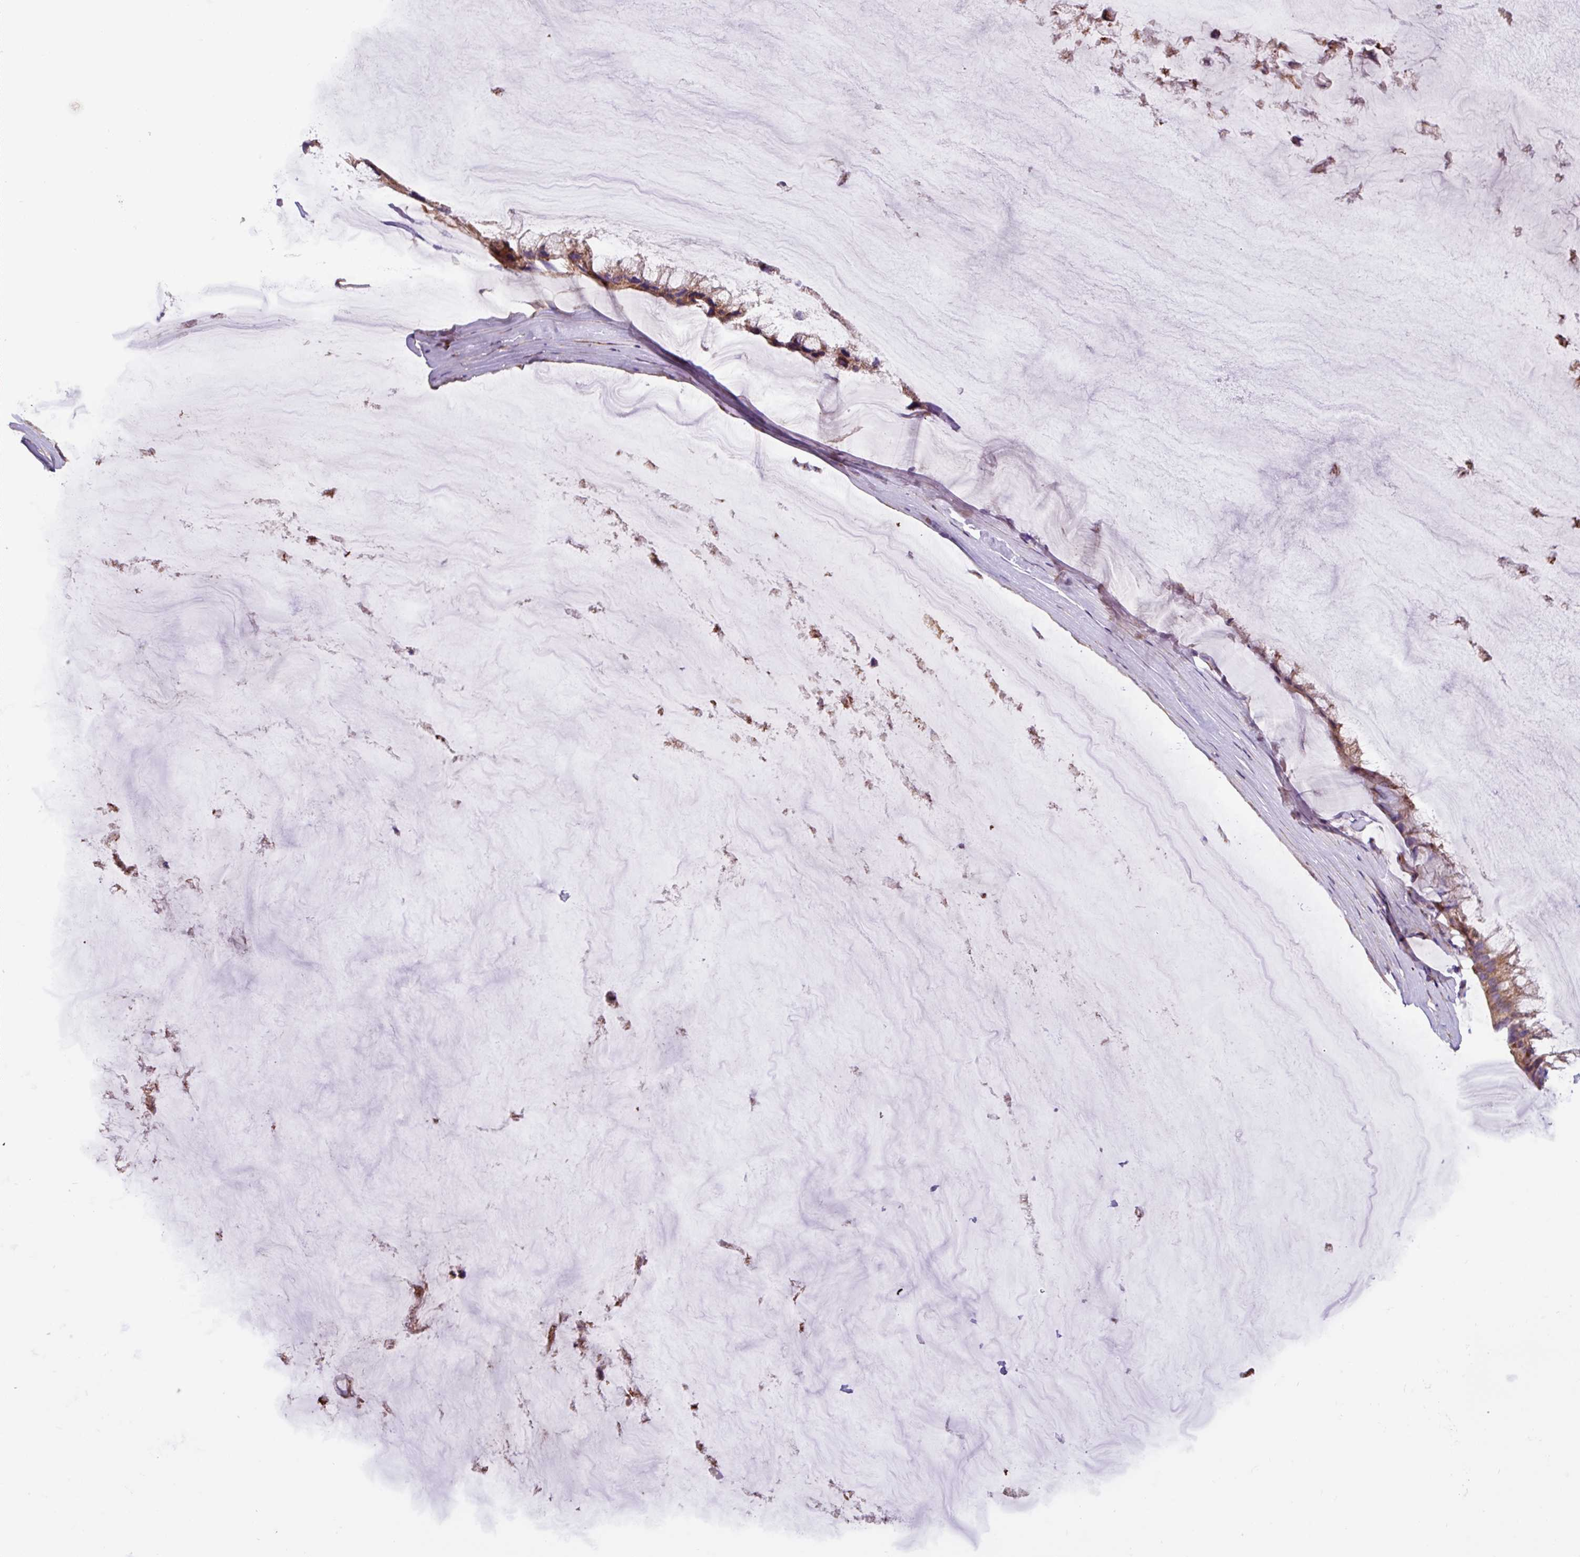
{"staining": {"intensity": "moderate", "quantity": ">75%", "location": "cytoplasmic/membranous"}, "tissue": "ovarian cancer", "cell_type": "Tumor cells", "image_type": "cancer", "snomed": [{"axis": "morphology", "description": "Cystadenocarcinoma, mucinous, NOS"}, {"axis": "topography", "description": "Ovary"}], "caption": "Immunohistochemical staining of ovarian mucinous cystadenocarcinoma demonstrates moderate cytoplasmic/membranous protein expression in approximately >75% of tumor cells. The protein is shown in brown color, while the nuclei are stained blue.", "gene": "PLEKHD1", "patient": {"sex": "female", "age": 39}}